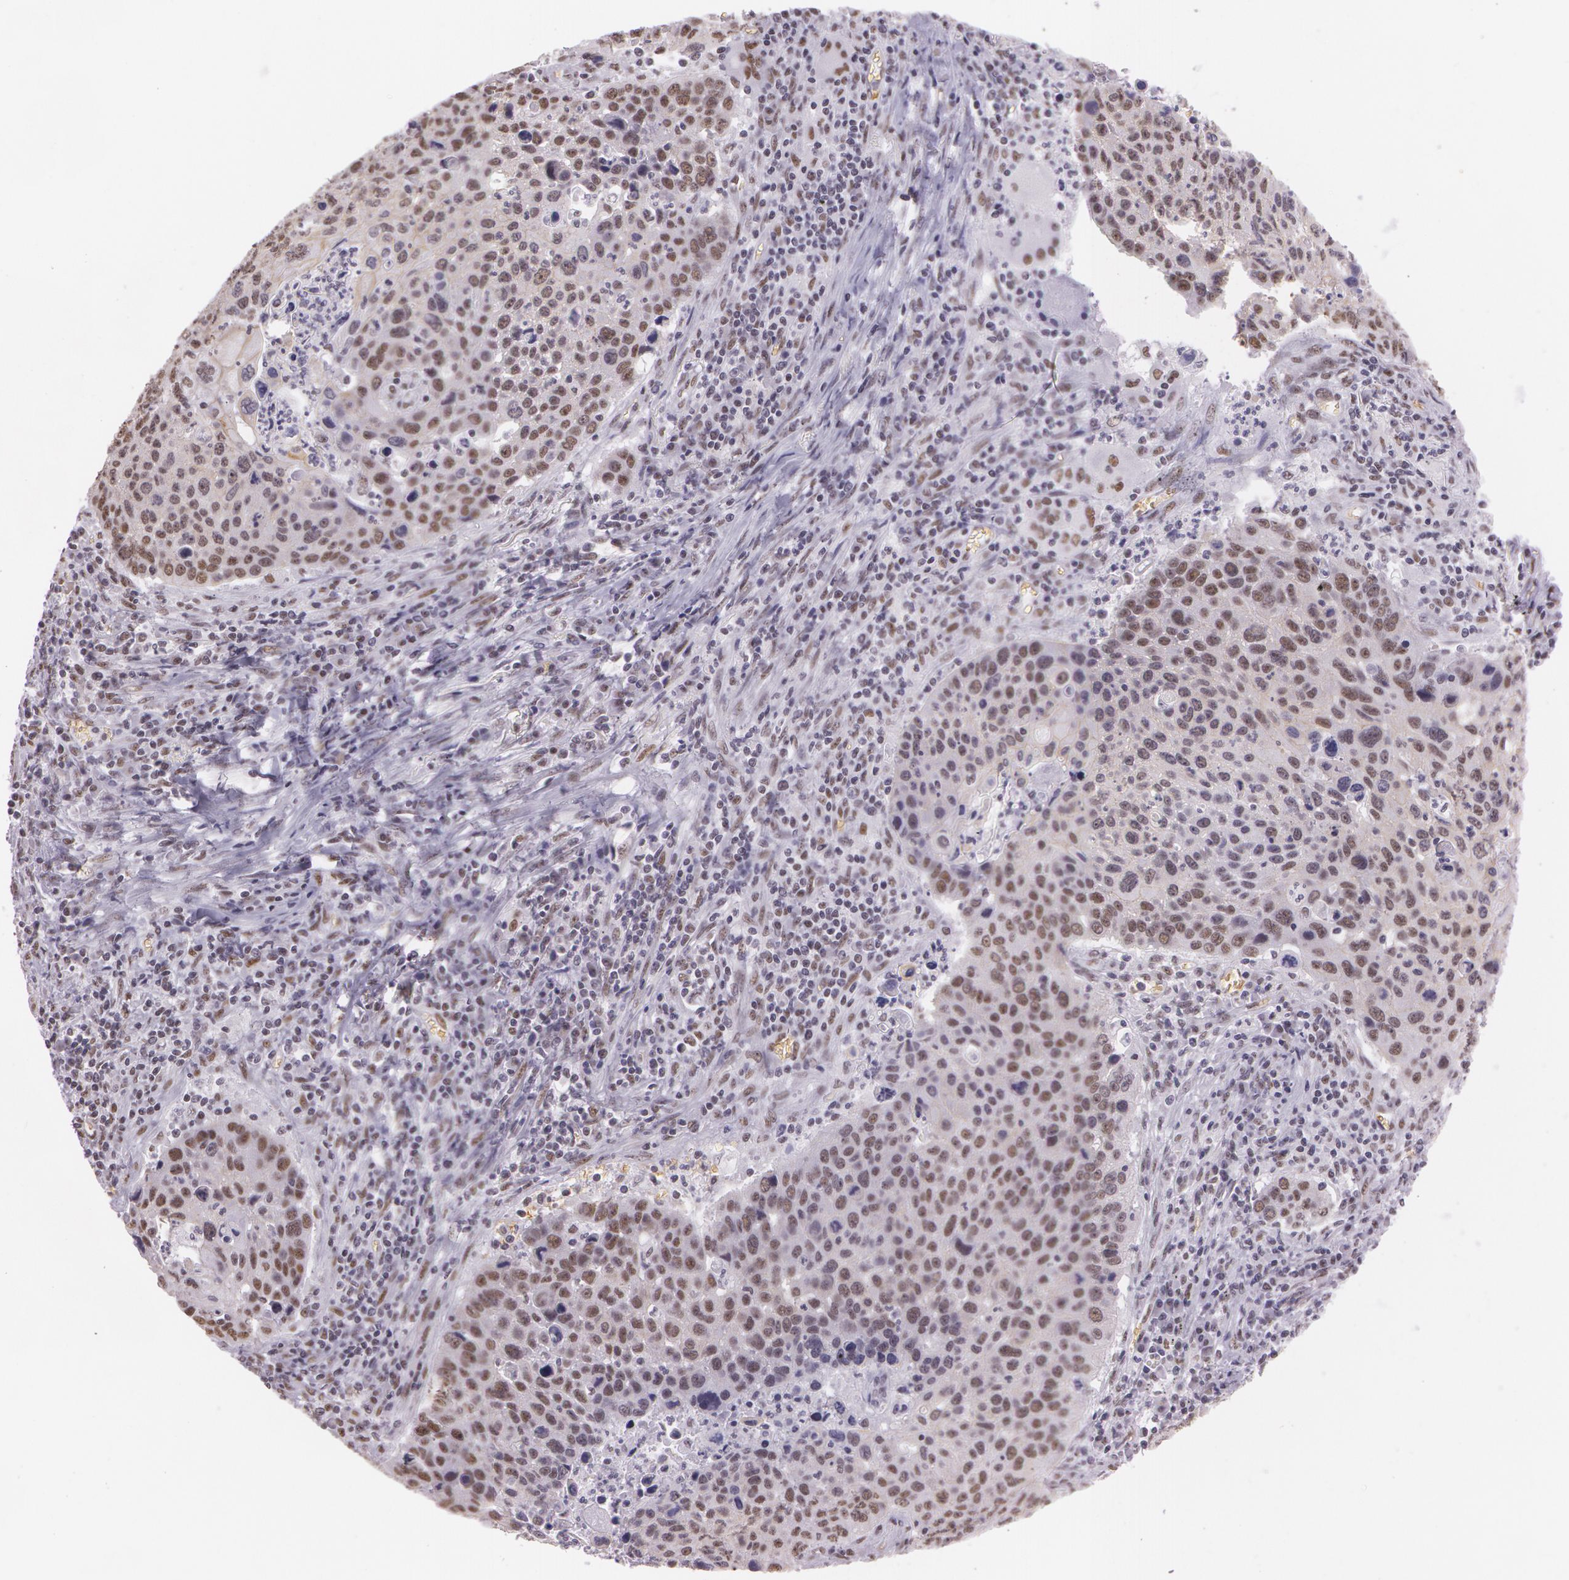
{"staining": {"intensity": "weak", "quantity": "25%-75%", "location": "cytoplasmic/membranous"}, "tissue": "lung cancer", "cell_type": "Tumor cells", "image_type": "cancer", "snomed": [{"axis": "morphology", "description": "Squamous cell carcinoma, NOS"}, {"axis": "topography", "description": "Lung"}], "caption": "The photomicrograph demonstrates staining of lung squamous cell carcinoma, revealing weak cytoplasmic/membranous protein expression (brown color) within tumor cells.", "gene": "NBN", "patient": {"sex": "male", "age": 68}}